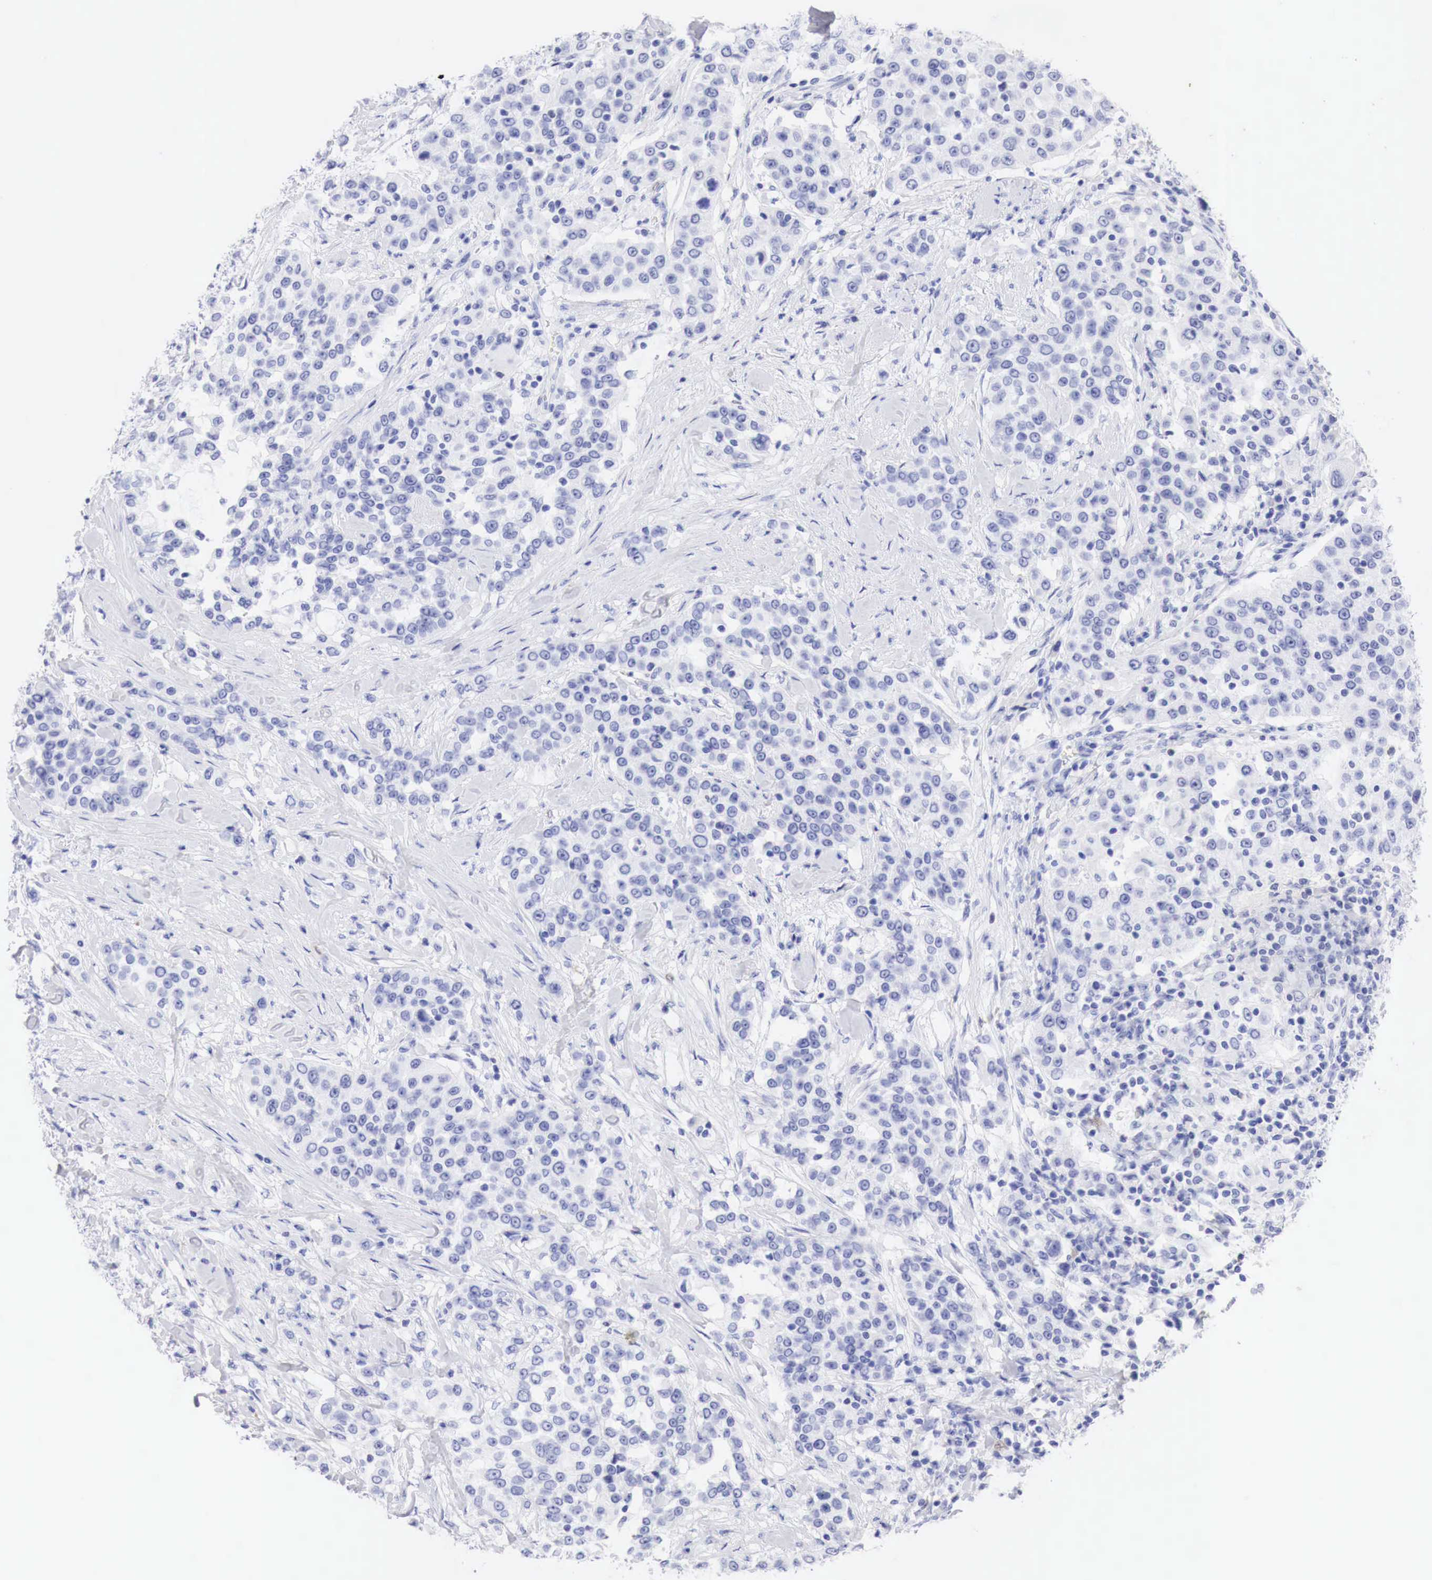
{"staining": {"intensity": "negative", "quantity": "none", "location": "none"}, "tissue": "urothelial cancer", "cell_type": "Tumor cells", "image_type": "cancer", "snomed": [{"axis": "morphology", "description": "Urothelial carcinoma, High grade"}, {"axis": "topography", "description": "Urinary bladder"}], "caption": "IHC photomicrograph of human high-grade urothelial carcinoma stained for a protein (brown), which reveals no staining in tumor cells.", "gene": "CDKN2A", "patient": {"sex": "female", "age": 80}}